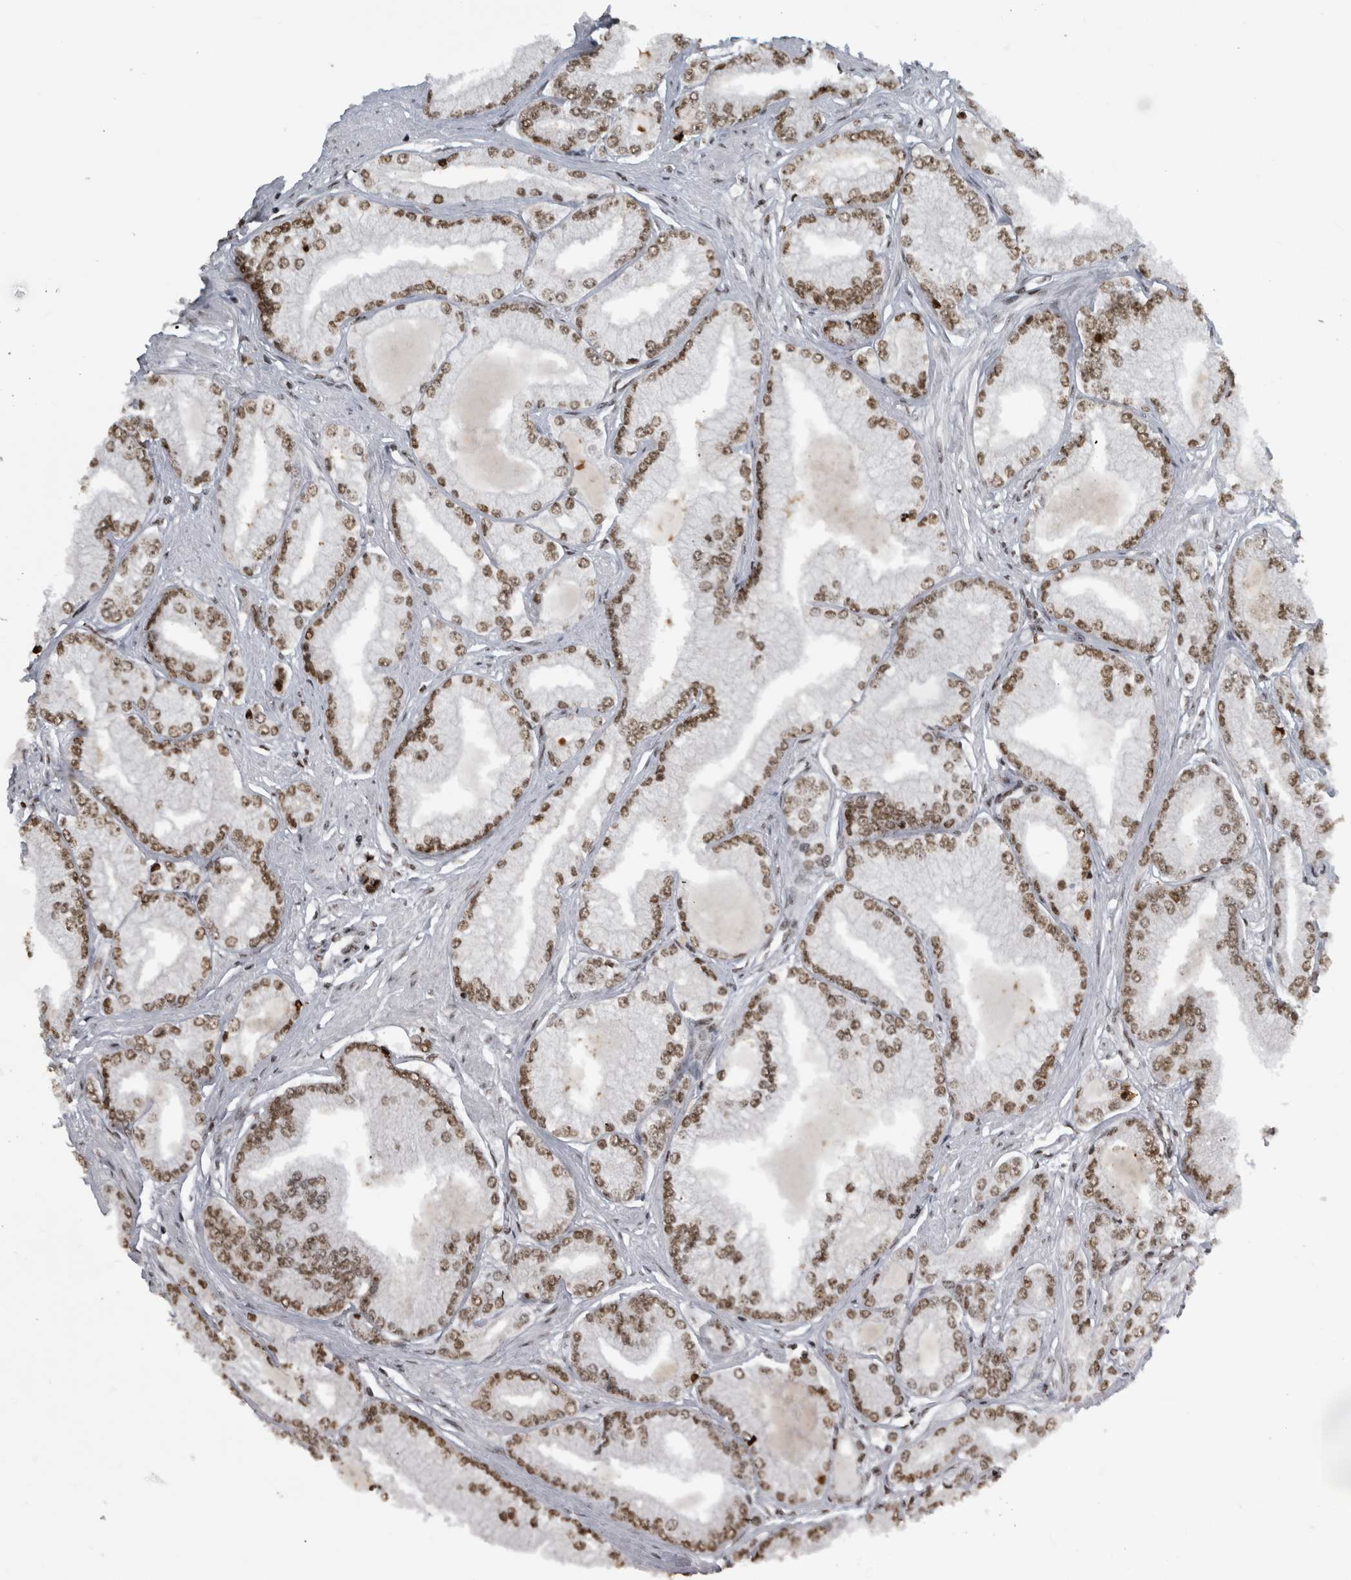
{"staining": {"intensity": "moderate", "quantity": ">75%", "location": "nuclear"}, "tissue": "prostate cancer", "cell_type": "Tumor cells", "image_type": "cancer", "snomed": [{"axis": "morphology", "description": "Adenocarcinoma, Low grade"}, {"axis": "topography", "description": "Prostate"}], "caption": "An image of prostate cancer stained for a protein demonstrates moderate nuclear brown staining in tumor cells.", "gene": "ZSCAN2", "patient": {"sex": "male", "age": 52}}